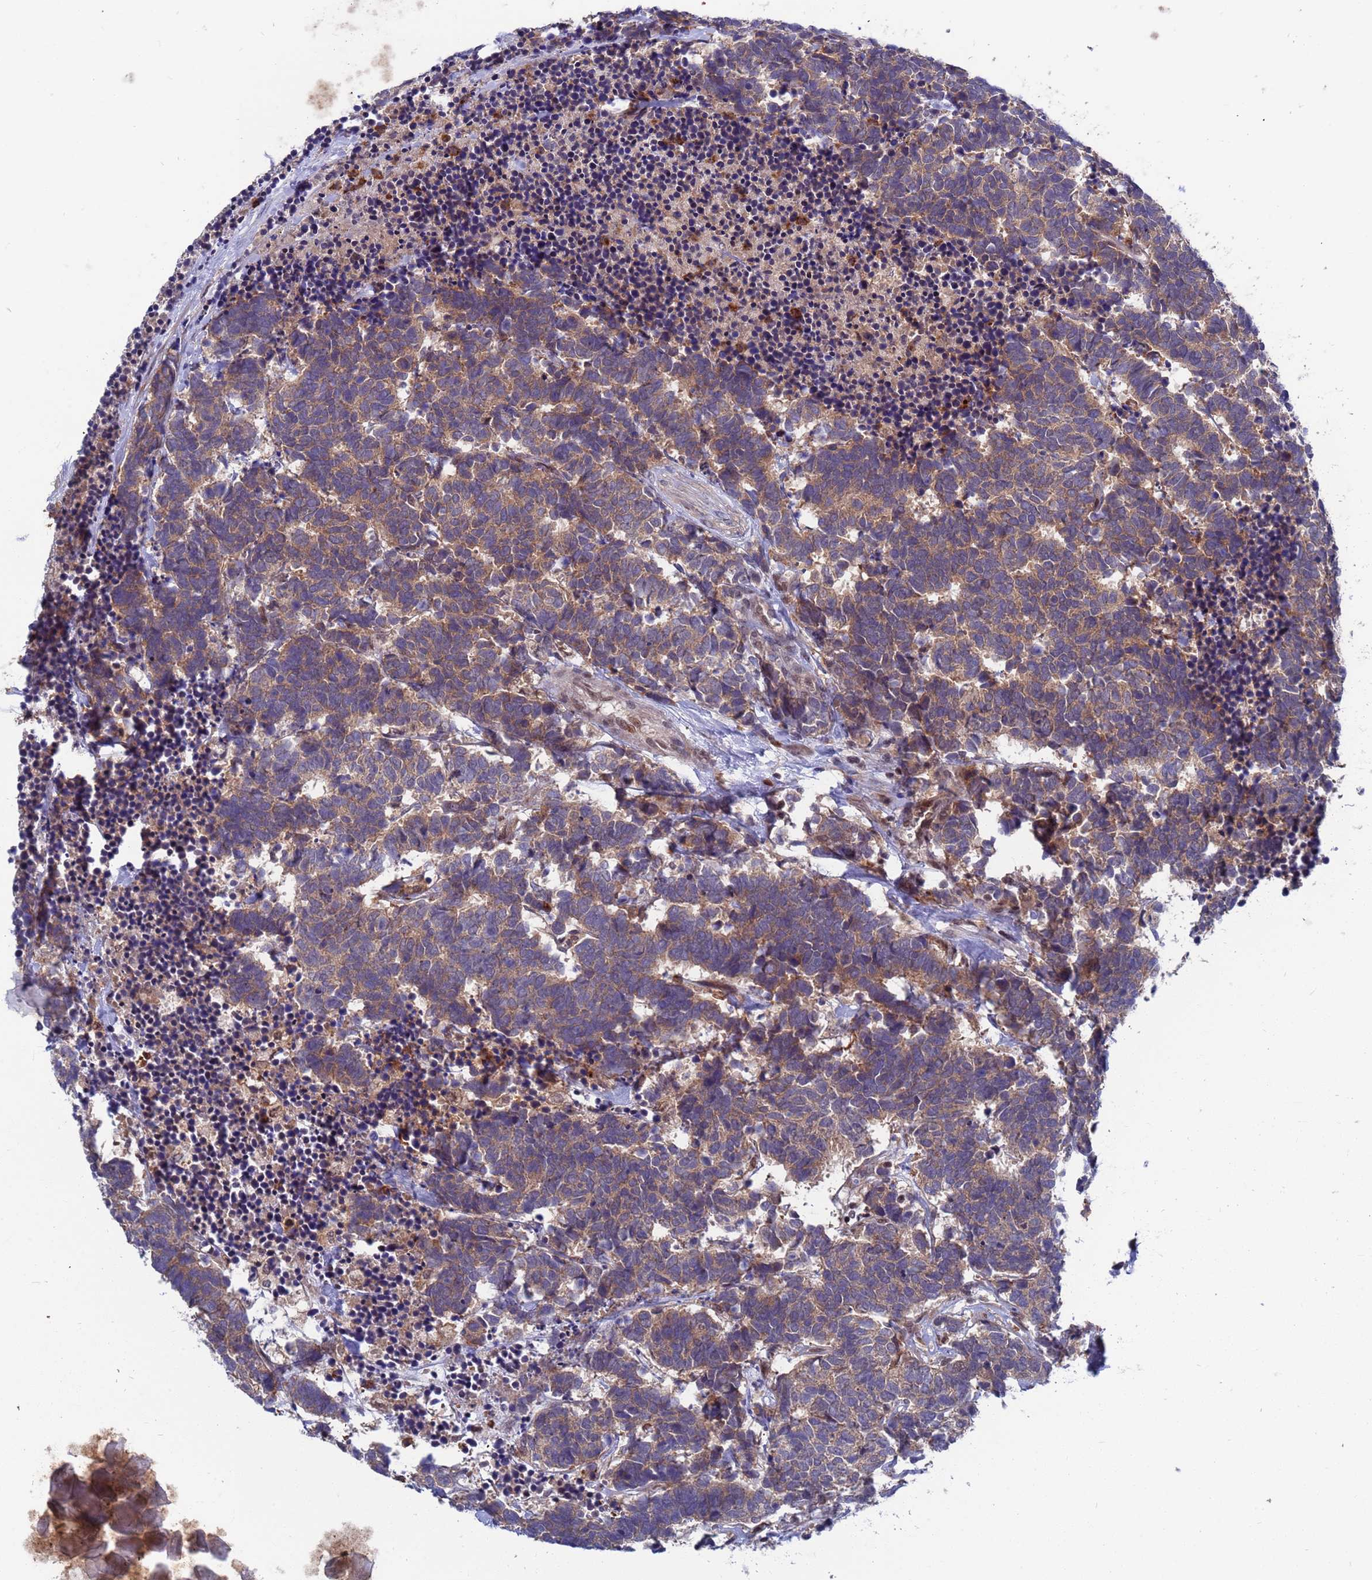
{"staining": {"intensity": "weak", "quantity": ">75%", "location": "cytoplasmic/membranous"}, "tissue": "carcinoid", "cell_type": "Tumor cells", "image_type": "cancer", "snomed": [{"axis": "morphology", "description": "Carcinoma, NOS"}, {"axis": "morphology", "description": "Carcinoid, malignant, NOS"}, {"axis": "topography", "description": "Urinary bladder"}], "caption": "The immunohistochemical stain labels weak cytoplasmic/membranous staining in tumor cells of carcinoid tissue.", "gene": "TMBIM6", "patient": {"sex": "male", "age": 57}}